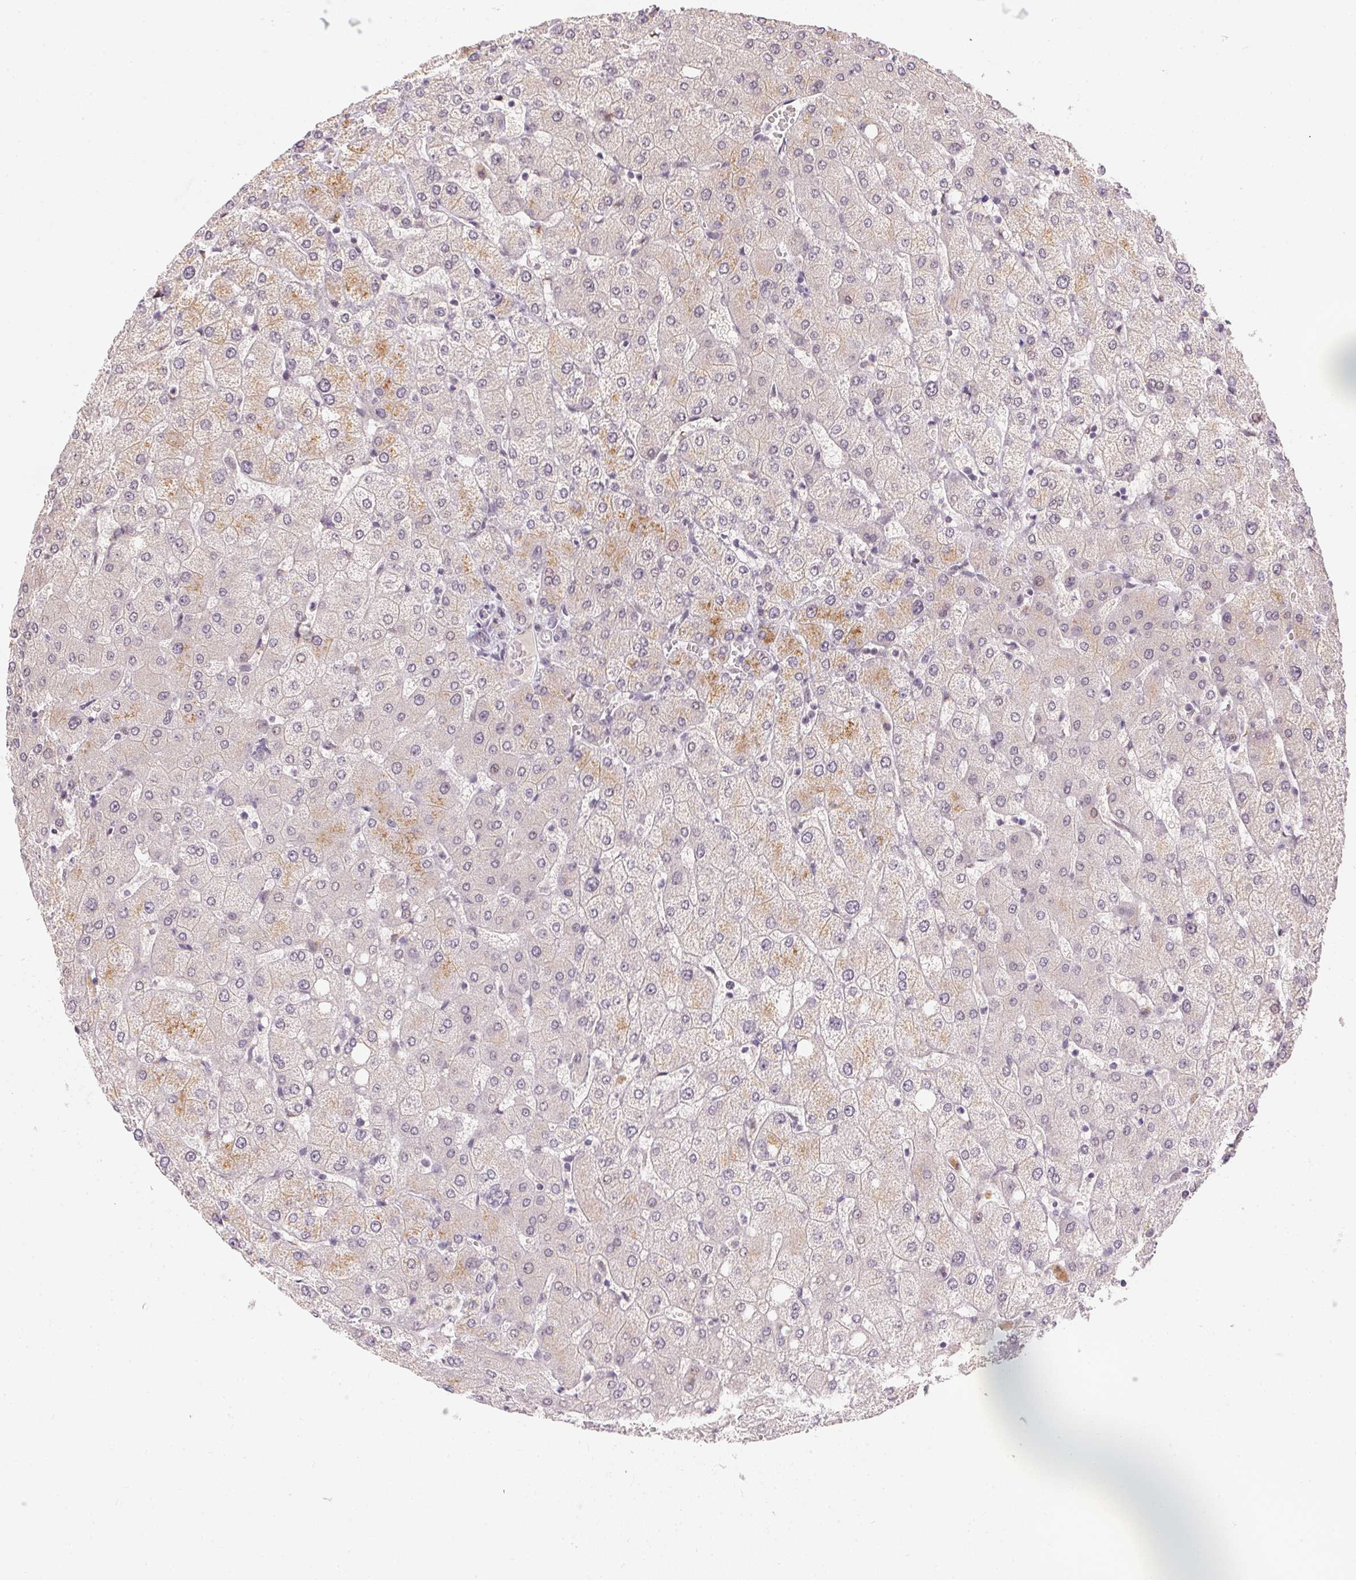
{"staining": {"intensity": "negative", "quantity": "none", "location": "none"}, "tissue": "liver", "cell_type": "Cholangiocytes", "image_type": "normal", "snomed": [{"axis": "morphology", "description": "Normal tissue, NOS"}, {"axis": "topography", "description": "Liver"}], "caption": "Histopathology image shows no significant protein positivity in cholangiocytes of normal liver.", "gene": "KDM4D", "patient": {"sex": "female", "age": 54}}